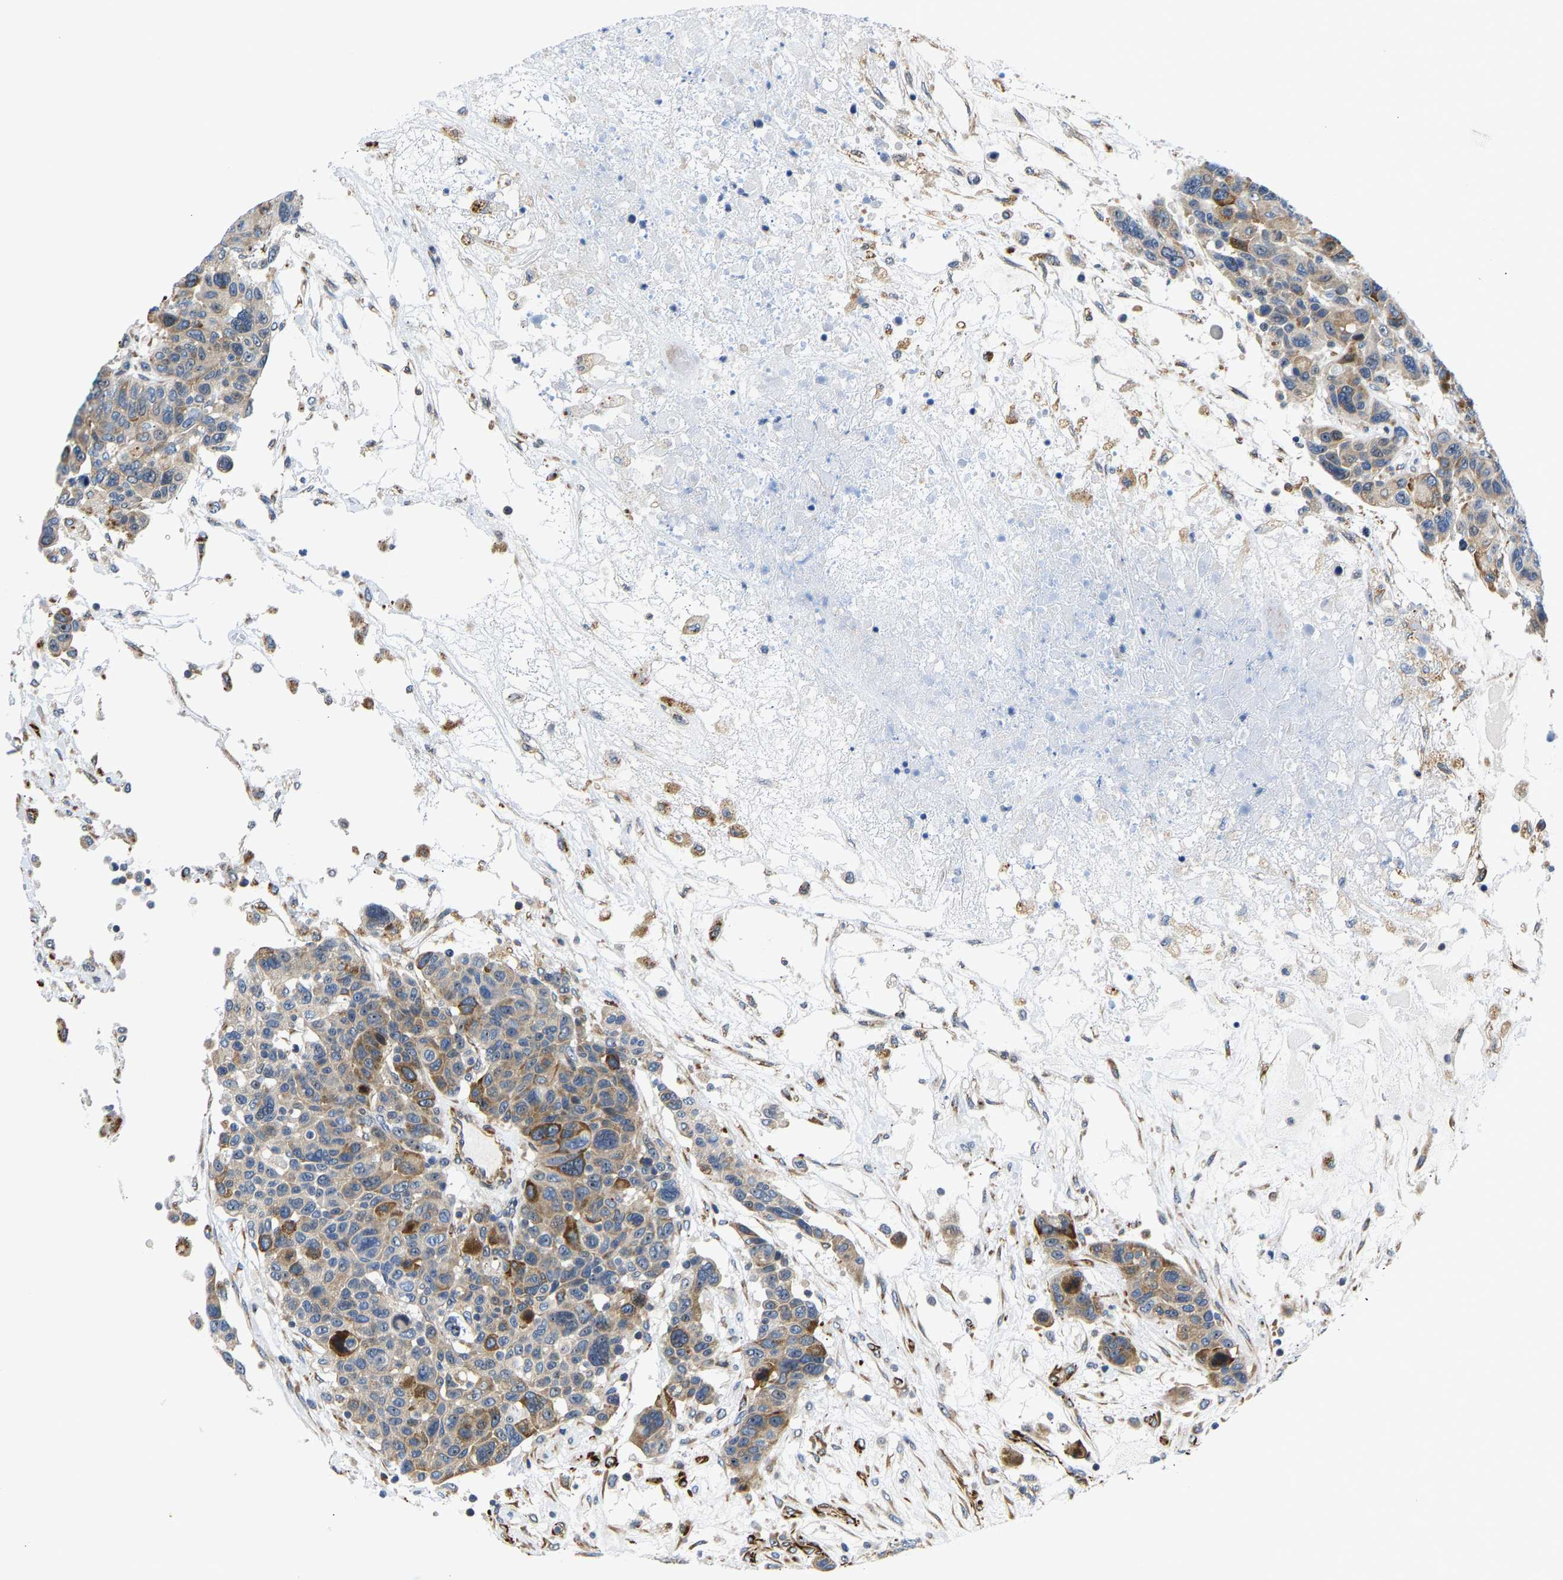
{"staining": {"intensity": "moderate", "quantity": ">75%", "location": "cytoplasmic/membranous"}, "tissue": "breast cancer", "cell_type": "Tumor cells", "image_type": "cancer", "snomed": [{"axis": "morphology", "description": "Duct carcinoma"}, {"axis": "topography", "description": "Breast"}], "caption": "Breast intraductal carcinoma stained with IHC demonstrates moderate cytoplasmic/membranous positivity in about >75% of tumor cells.", "gene": "RESF1", "patient": {"sex": "female", "age": 37}}